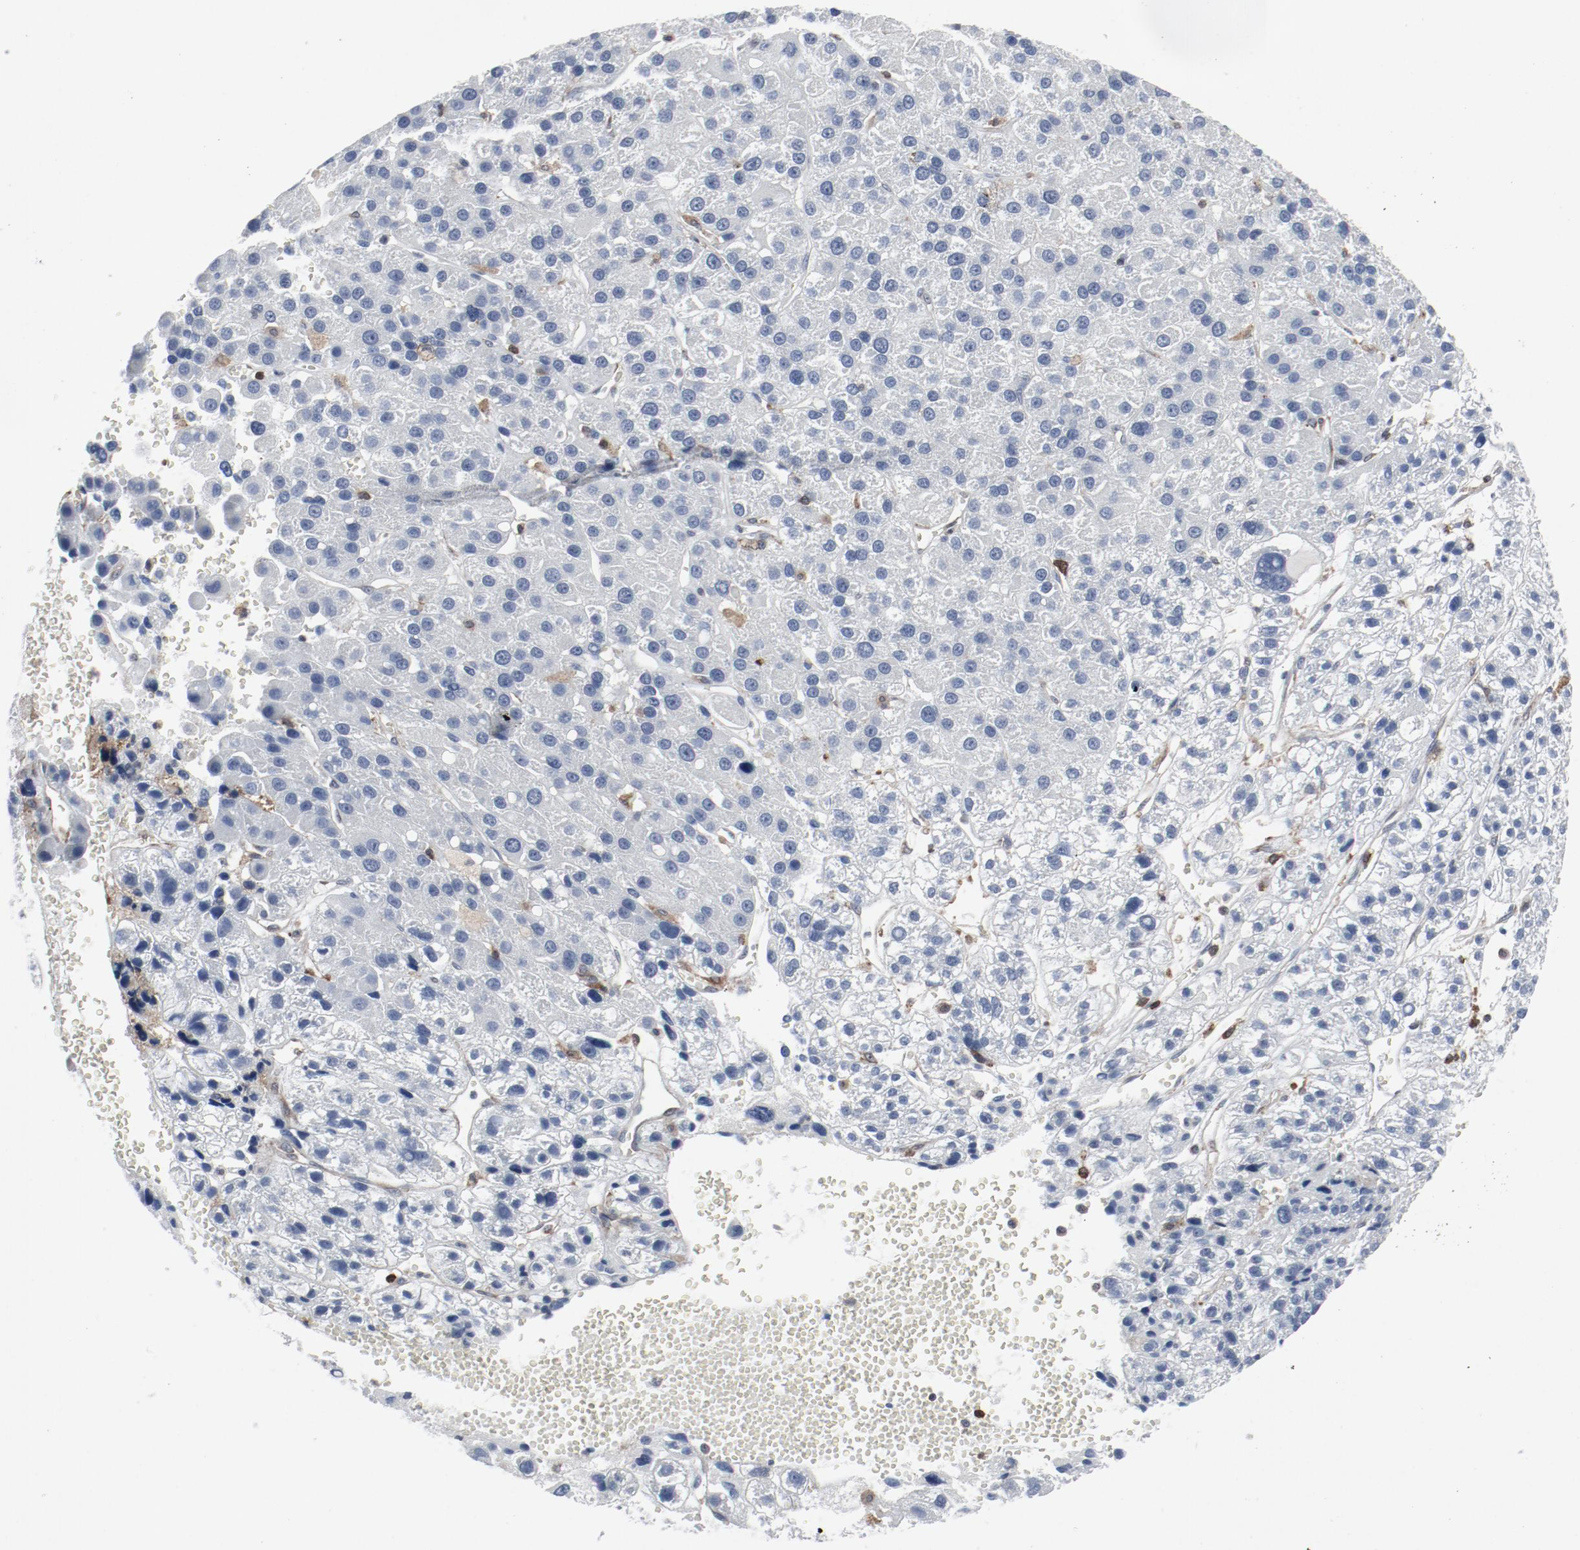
{"staining": {"intensity": "negative", "quantity": "none", "location": "none"}, "tissue": "liver cancer", "cell_type": "Tumor cells", "image_type": "cancer", "snomed": [{"axis": "morphology", "description": "Carcinoma, Hepatocellular, NOS"}, {"axis": "topography", "description": "Liver"}], "caption": "The photomicrograph exhibits no significant expression in tumor cells of liver cancer. Nuclei are stained in blue.", "gene": "LCP2", "patient": {"sex": "female", "age": 85}}